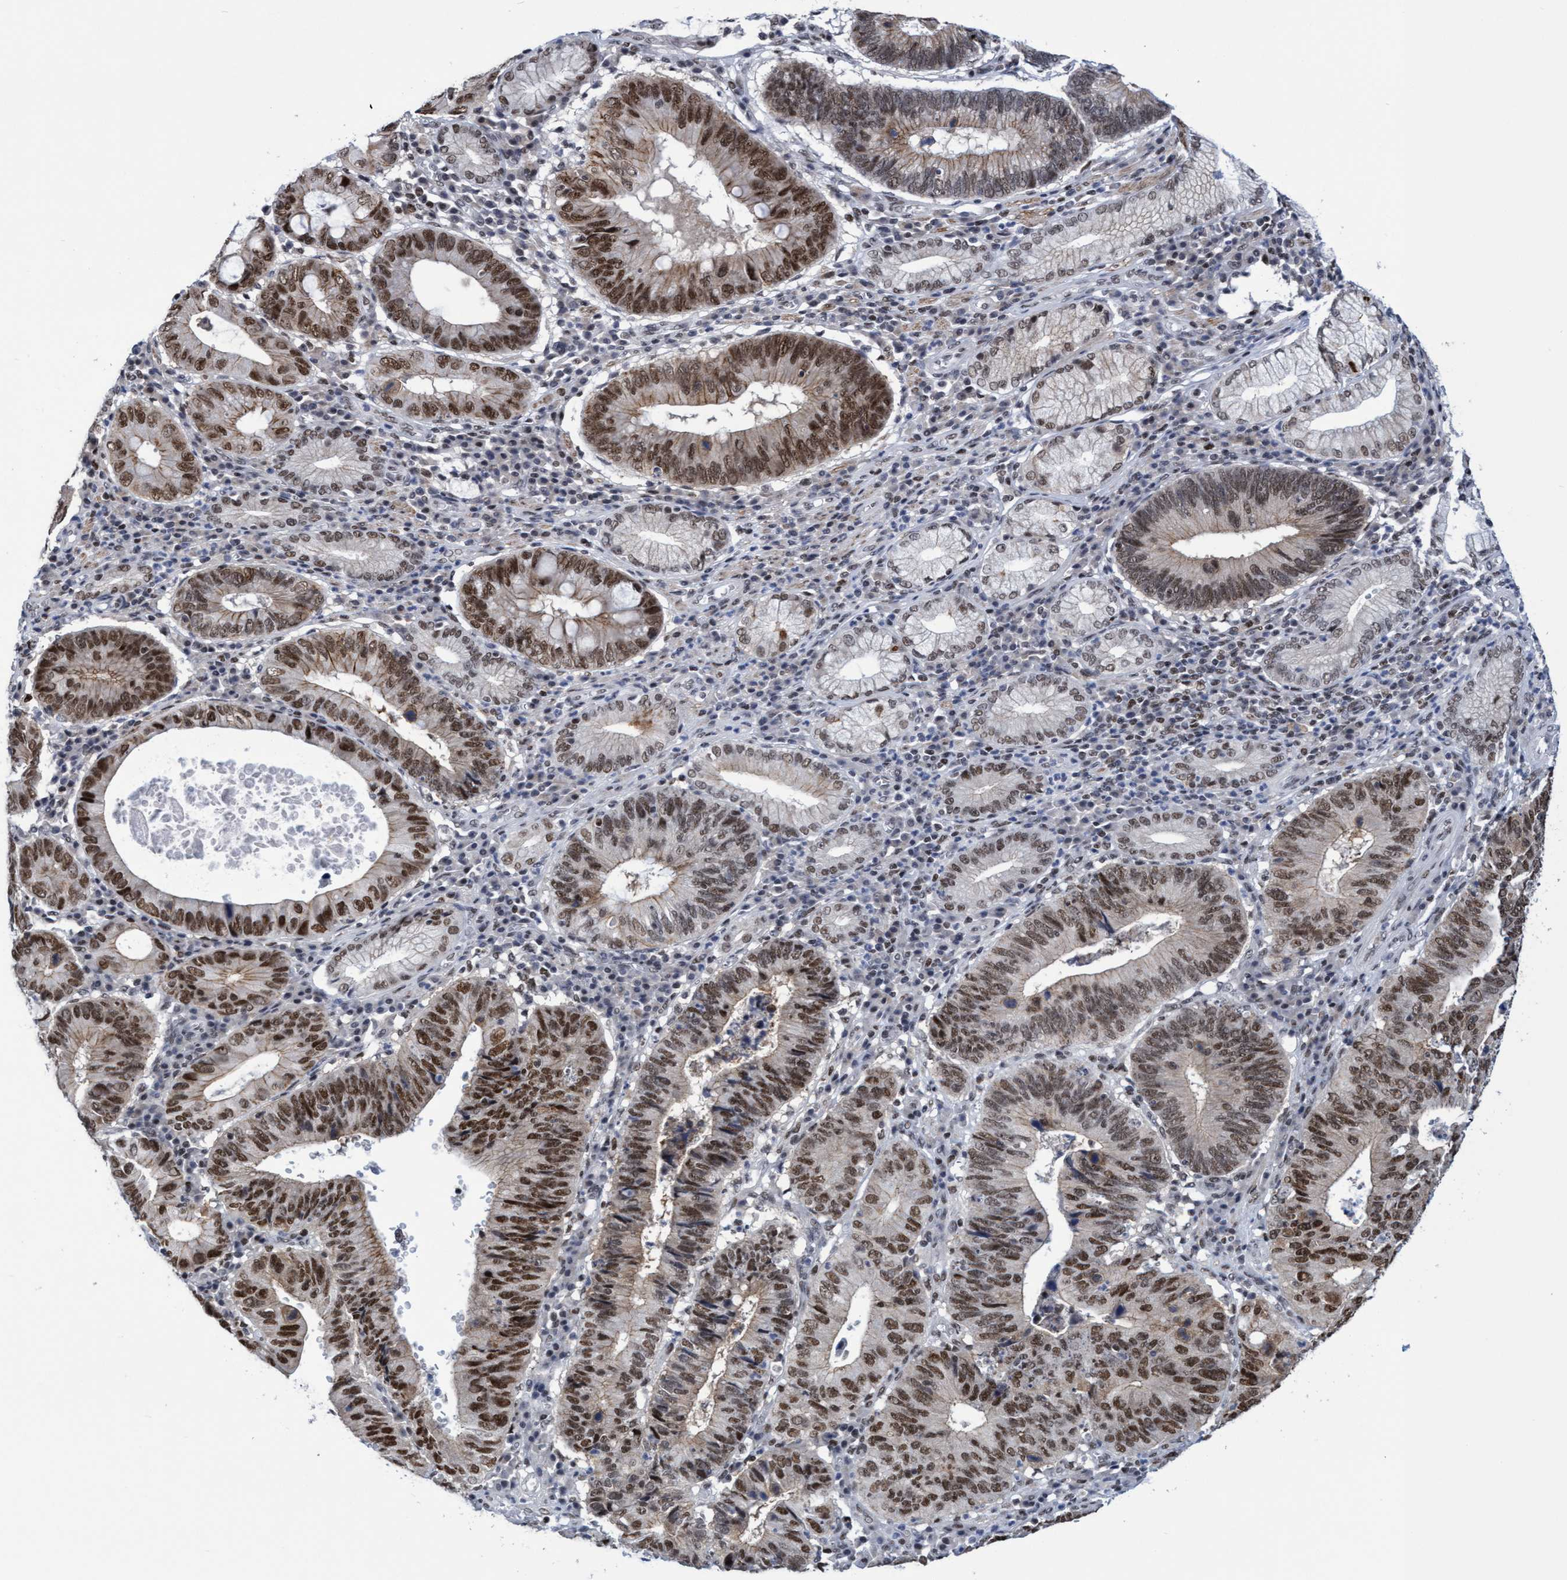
{"staining": {"intensity": "strong", "quantity": ">75%", "location": "cytoplasmic/membranous,nuclear"}, "tissue": "stomach cancer", "cell_type": "Tumor cells", "image_type": "cancer", "snomed": [{"axis": "morphology", "description": "Adenocarcinoma, NOS"}, {"axis": "topography", "description": "Stomach"}], "caption": "Protein analysis of stomach cancer (adenocarcinoma) tissue displays strong cytoplasmic/membranous and nuclear positivity in approximately >75% of tumor cells. (Brightfield microscopy of DAB IHC at high magnification).", "gene": "C9orf78", "patient": {"sex": "male", "age": 59}}